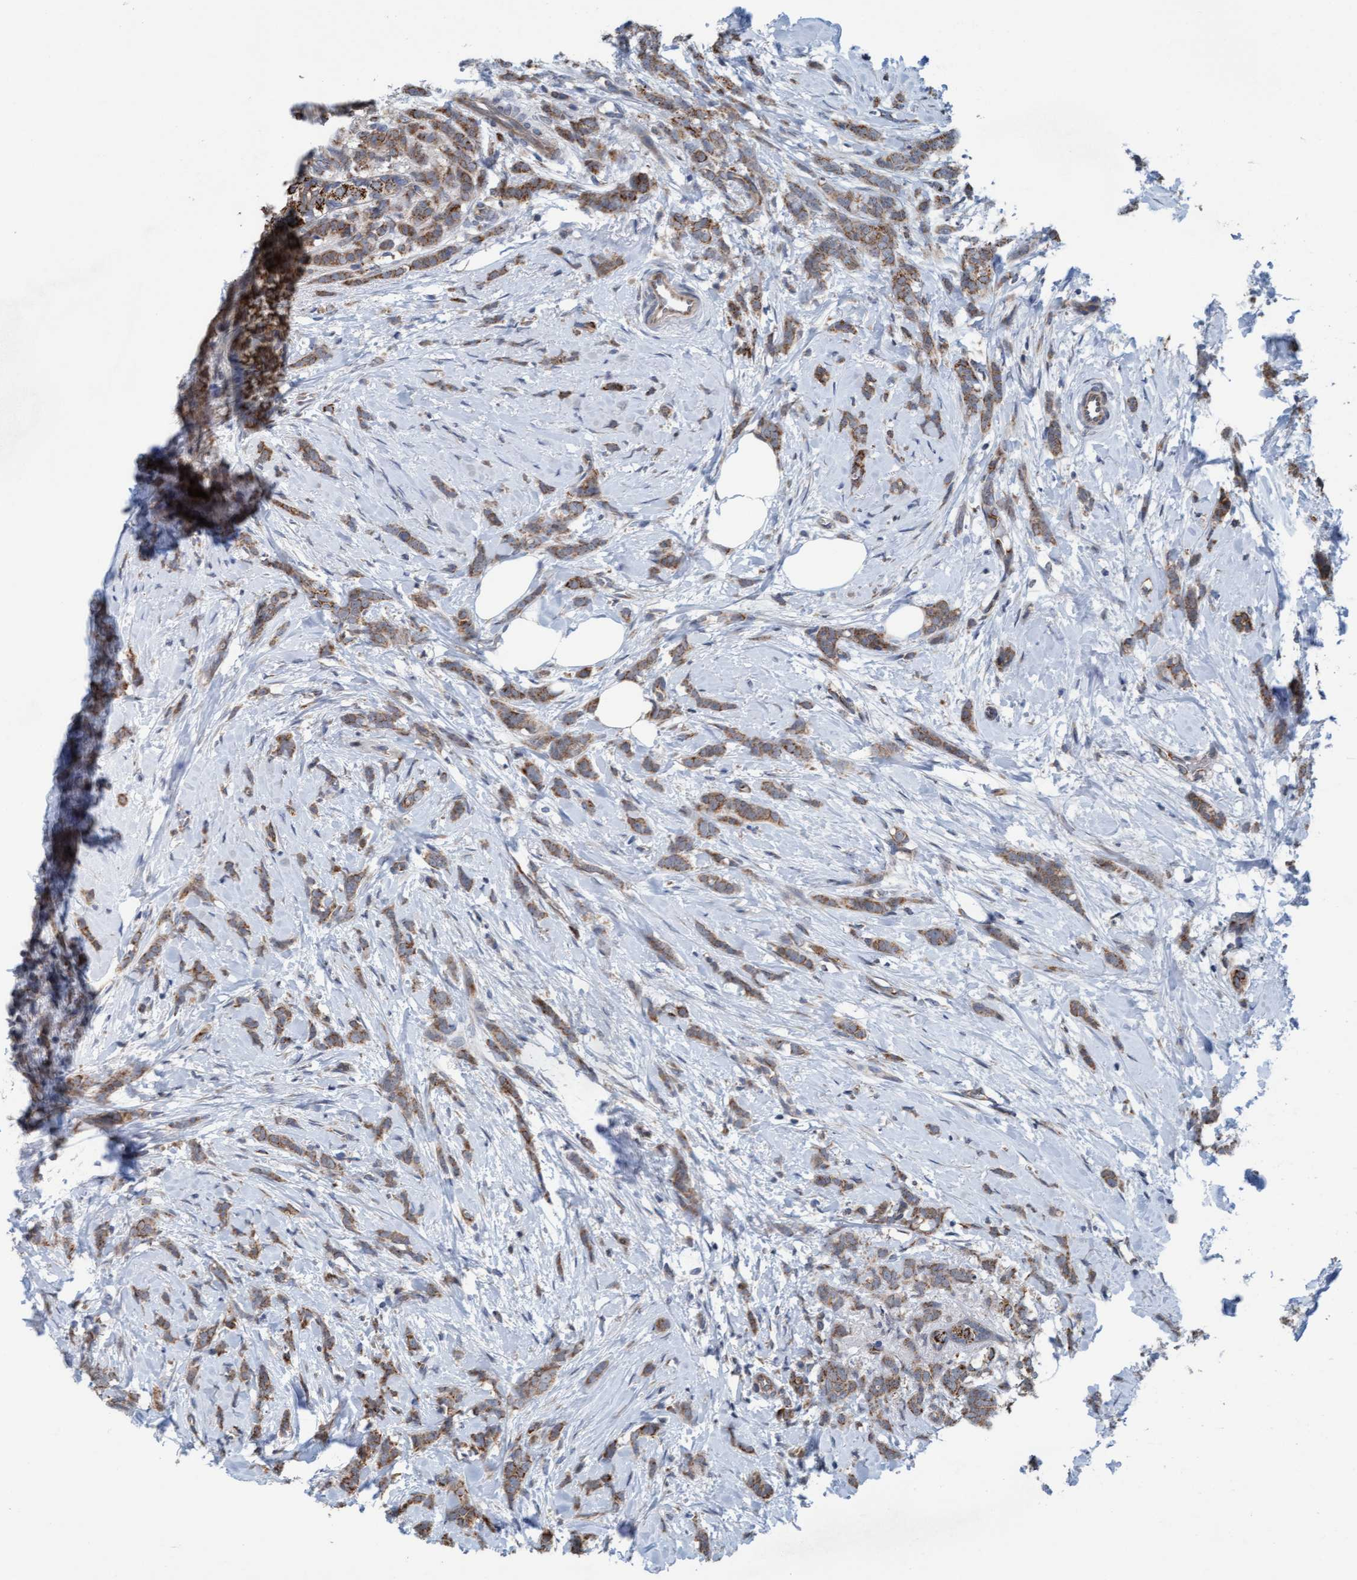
{"staining": {"intensity": "moderate", "quantity": ">75%", "location": "cytoplasmic/membranous"}, "tissue": "breast cancer", "cell_type": "Tumor cells", "image_type": "cancer", "snomed": [{"axis": "morphology", "description": "Lobular carcinoma, in situ"}, {"axis": "morphology", "description": "Lobular carcinoma"}, {"axis": "topography", "description": "Breast"}], "caption": "About >75% of tumor cells in breast lobular carcinoma in situ demonstrate moderate cytoplasmic/membranous protein positivity as visualized by brown immunohistochemical staining.", "gene": "ZNF566", "patient": {"sex": "female", "age": 41}}